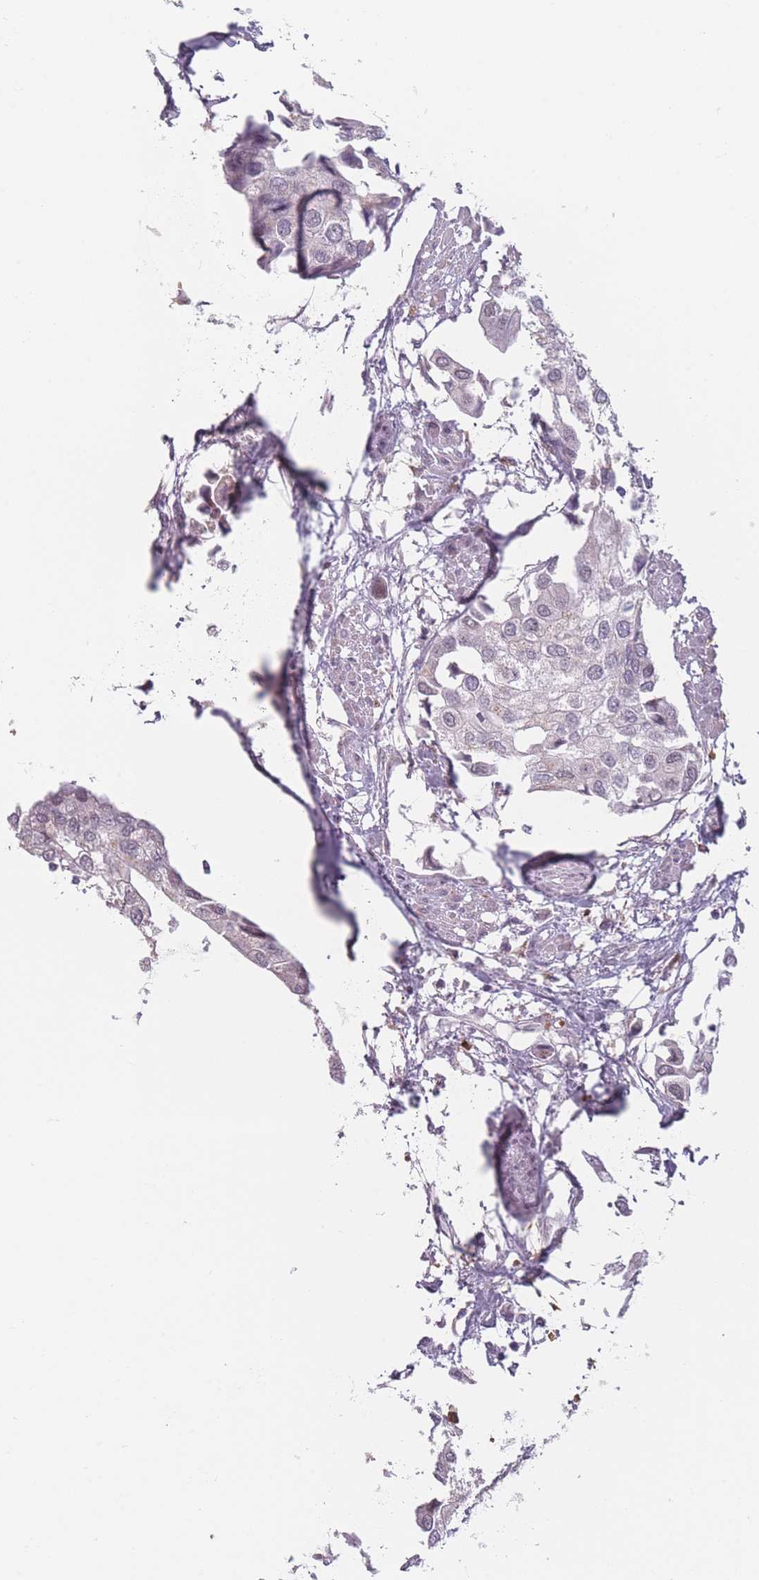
{"staining": {"intensity": "negative", "quantity": "none", "location": "none"}, "tissue": "urothelial cancer", "cell_type": "Tumor cells", "image_type": "cancer", "snomed": [{"axis": "morphology", "description": "Urothelial carcinoma, High grade"}, {"axis": "topography", "description": "Urinary bladder"}], "caption": "The photomicrograph demonstrates no staining of tumor cells in urothelial cancer.", "gene": "OR10C1", "patient": {"sex": "male", "age": 64}}